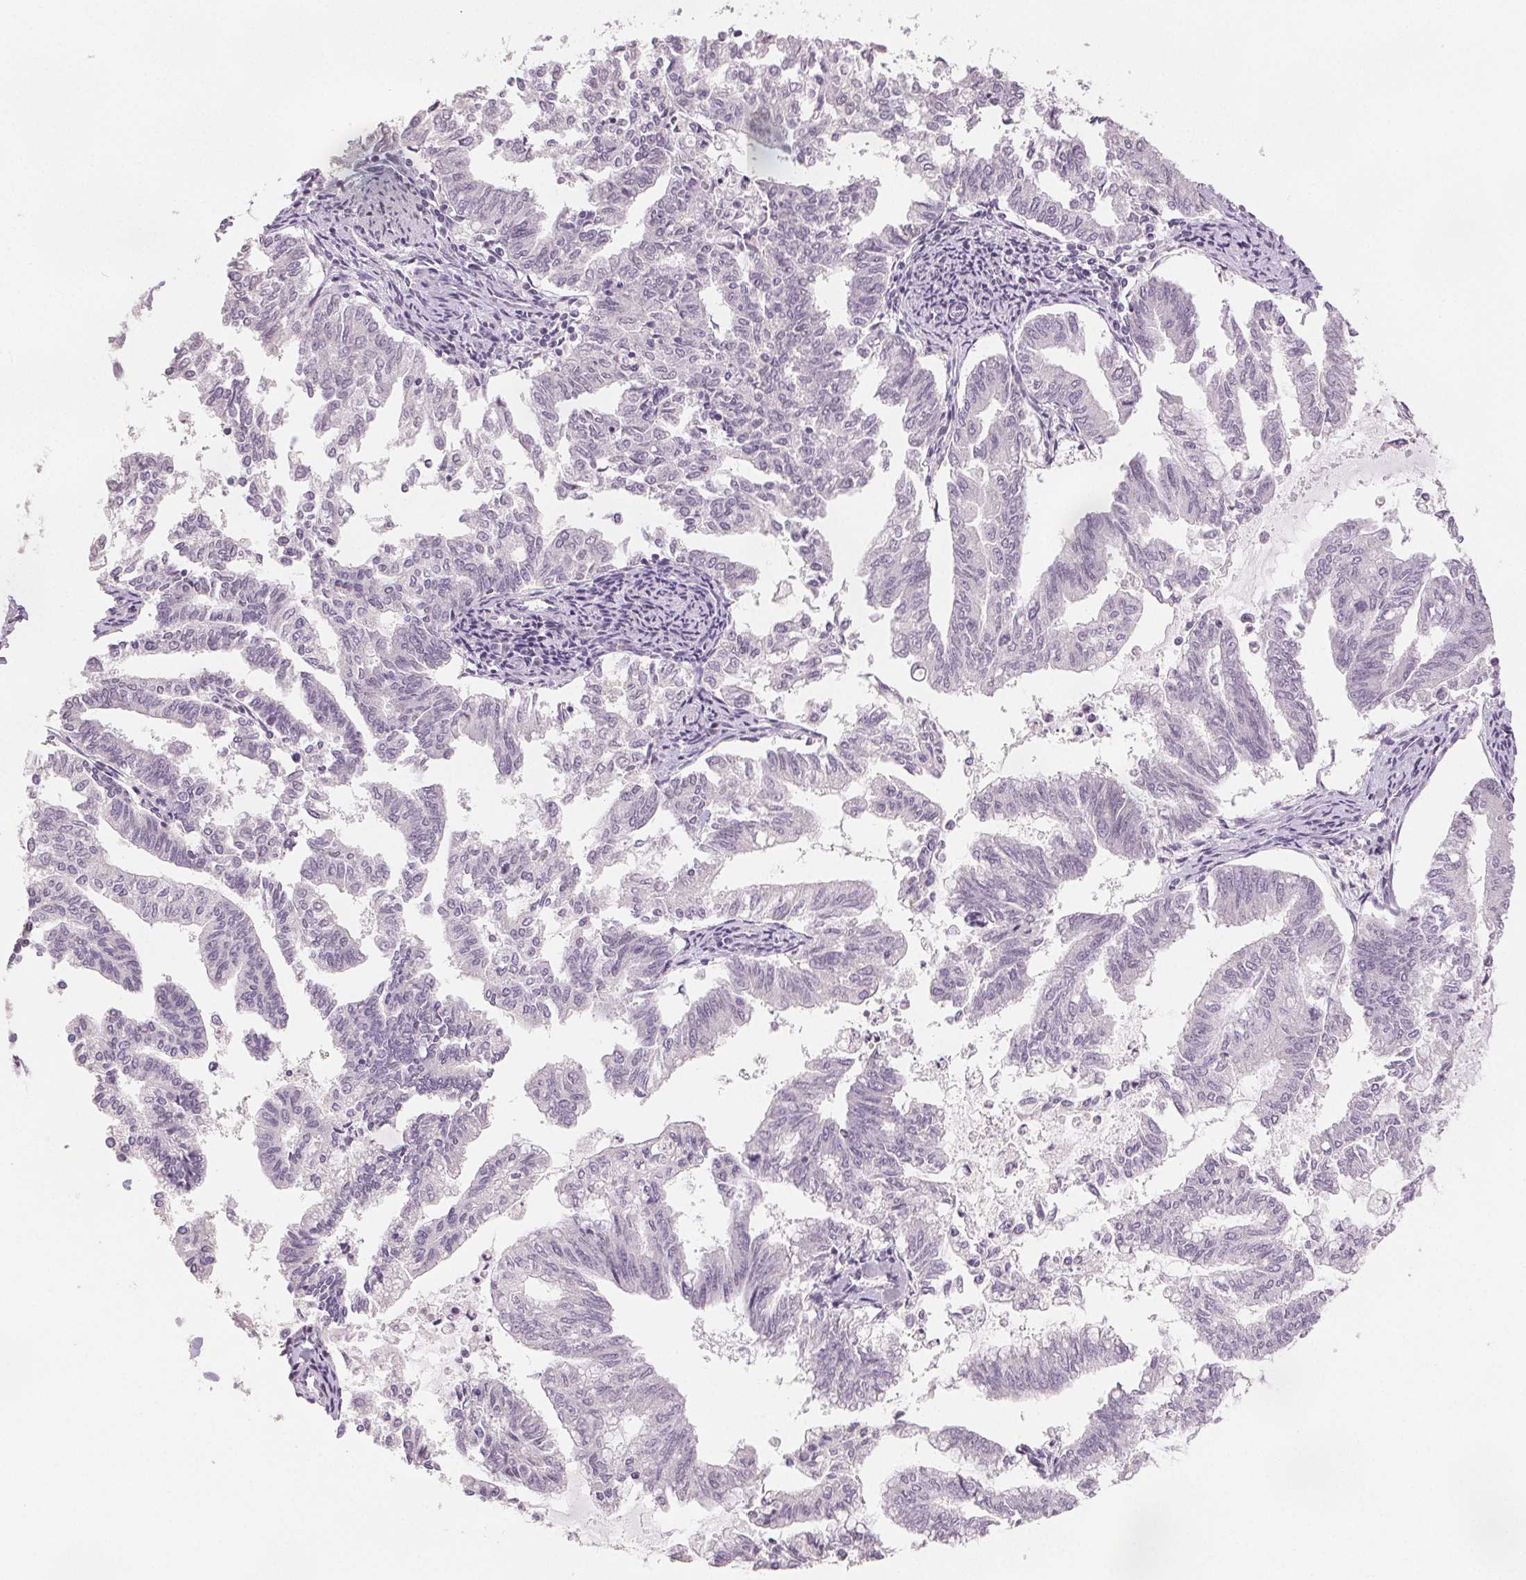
{"staining": {"intensity": "negative", "quantity": "none", "location": "none"}, "tissue": "endometrial cancer", "cell_type": "Tumor cells", "image_type": "cancer", "snomed": [{"axis": "morphology", "description": "Adenocarcinoma, NOS"}, {"axis": "topography", "description": "Endometrium"}], "caption": "Immunohistochemical staining of human endometrial adenocarcinoma exhibits no significant staining in tumor cells.", "gene": "SLC27A5", "patient": {"sex": "female", "age": 79}}